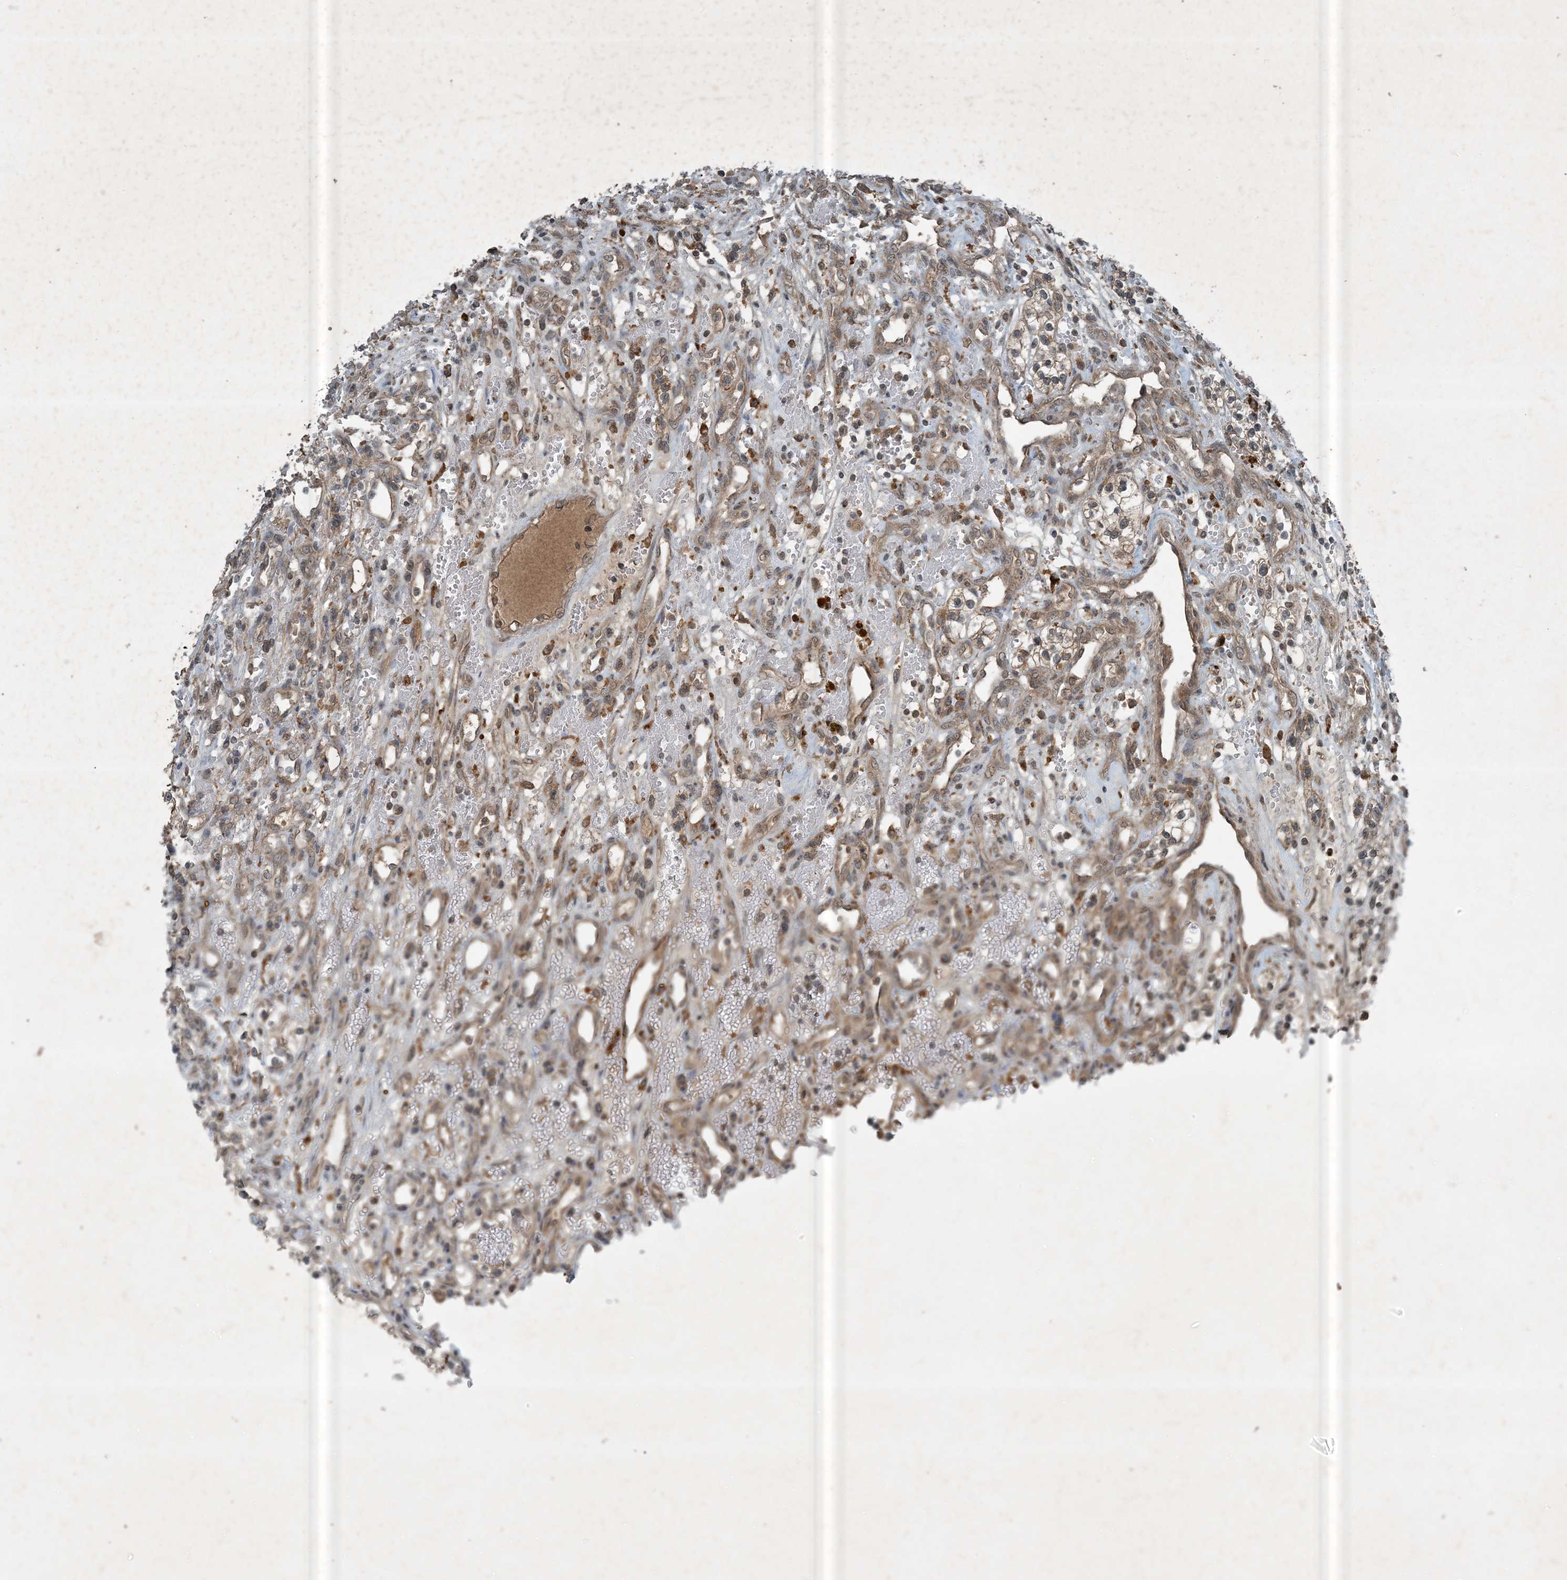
{"staining": {"intensity": "weak", "quantity": "25%-75%", "location": "cytoplasmic/membranous"}, "tissue": "renal cancer", "cell_type": "Tumor cells", "image_type": "cancer", "snomed": [{"axis": "morphology", "description": "Adenocarcinoma, NOS"}, {"axis": "topography", "description": "Kidney"}], "caption": "The micrograph shows staining of renal cancer, revealing weak cytoplasmic/membranous protein staining (brown color) within tumor cells.", "gene": "MDN1", "patient": {"sex": "female", "age": 57}}